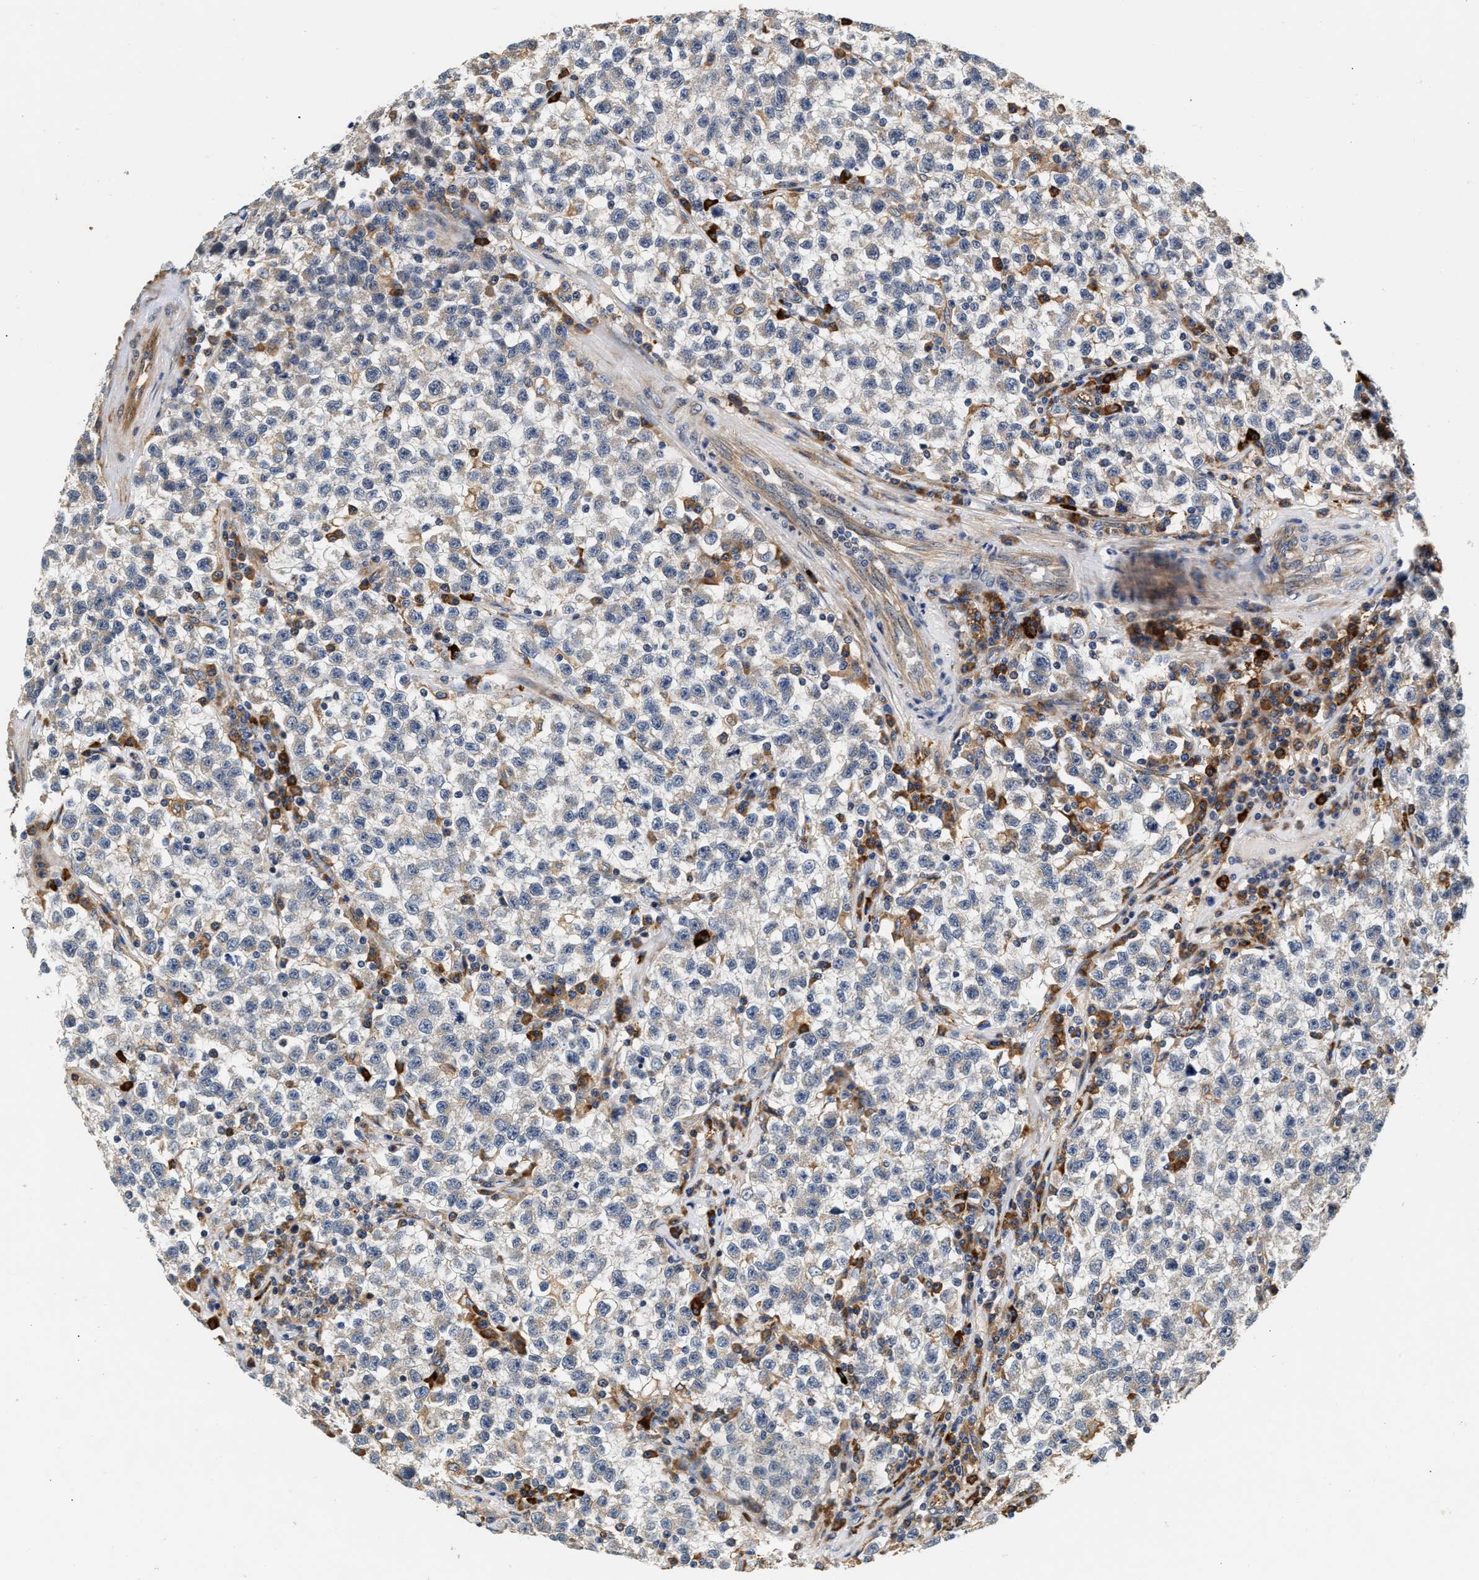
{"staining": {"intensity": "weak", "quantity": "<25%", "location": "cytoplasmic/membranous"}, "tissue": "testis cancer", "cell_type": "Tumor cells", "image_type": "cancer", "snomed": [{"axis": "morphology", "description": "Seminoma, NOS"}, {"axis": "topography", "description": "Testis"}], "caption": "An image of testis seminoma stained for a protein exhibits no brown staining in tumor cells.", "gene": "IFT74", "patient": {"sex": "male", "age": 22}}